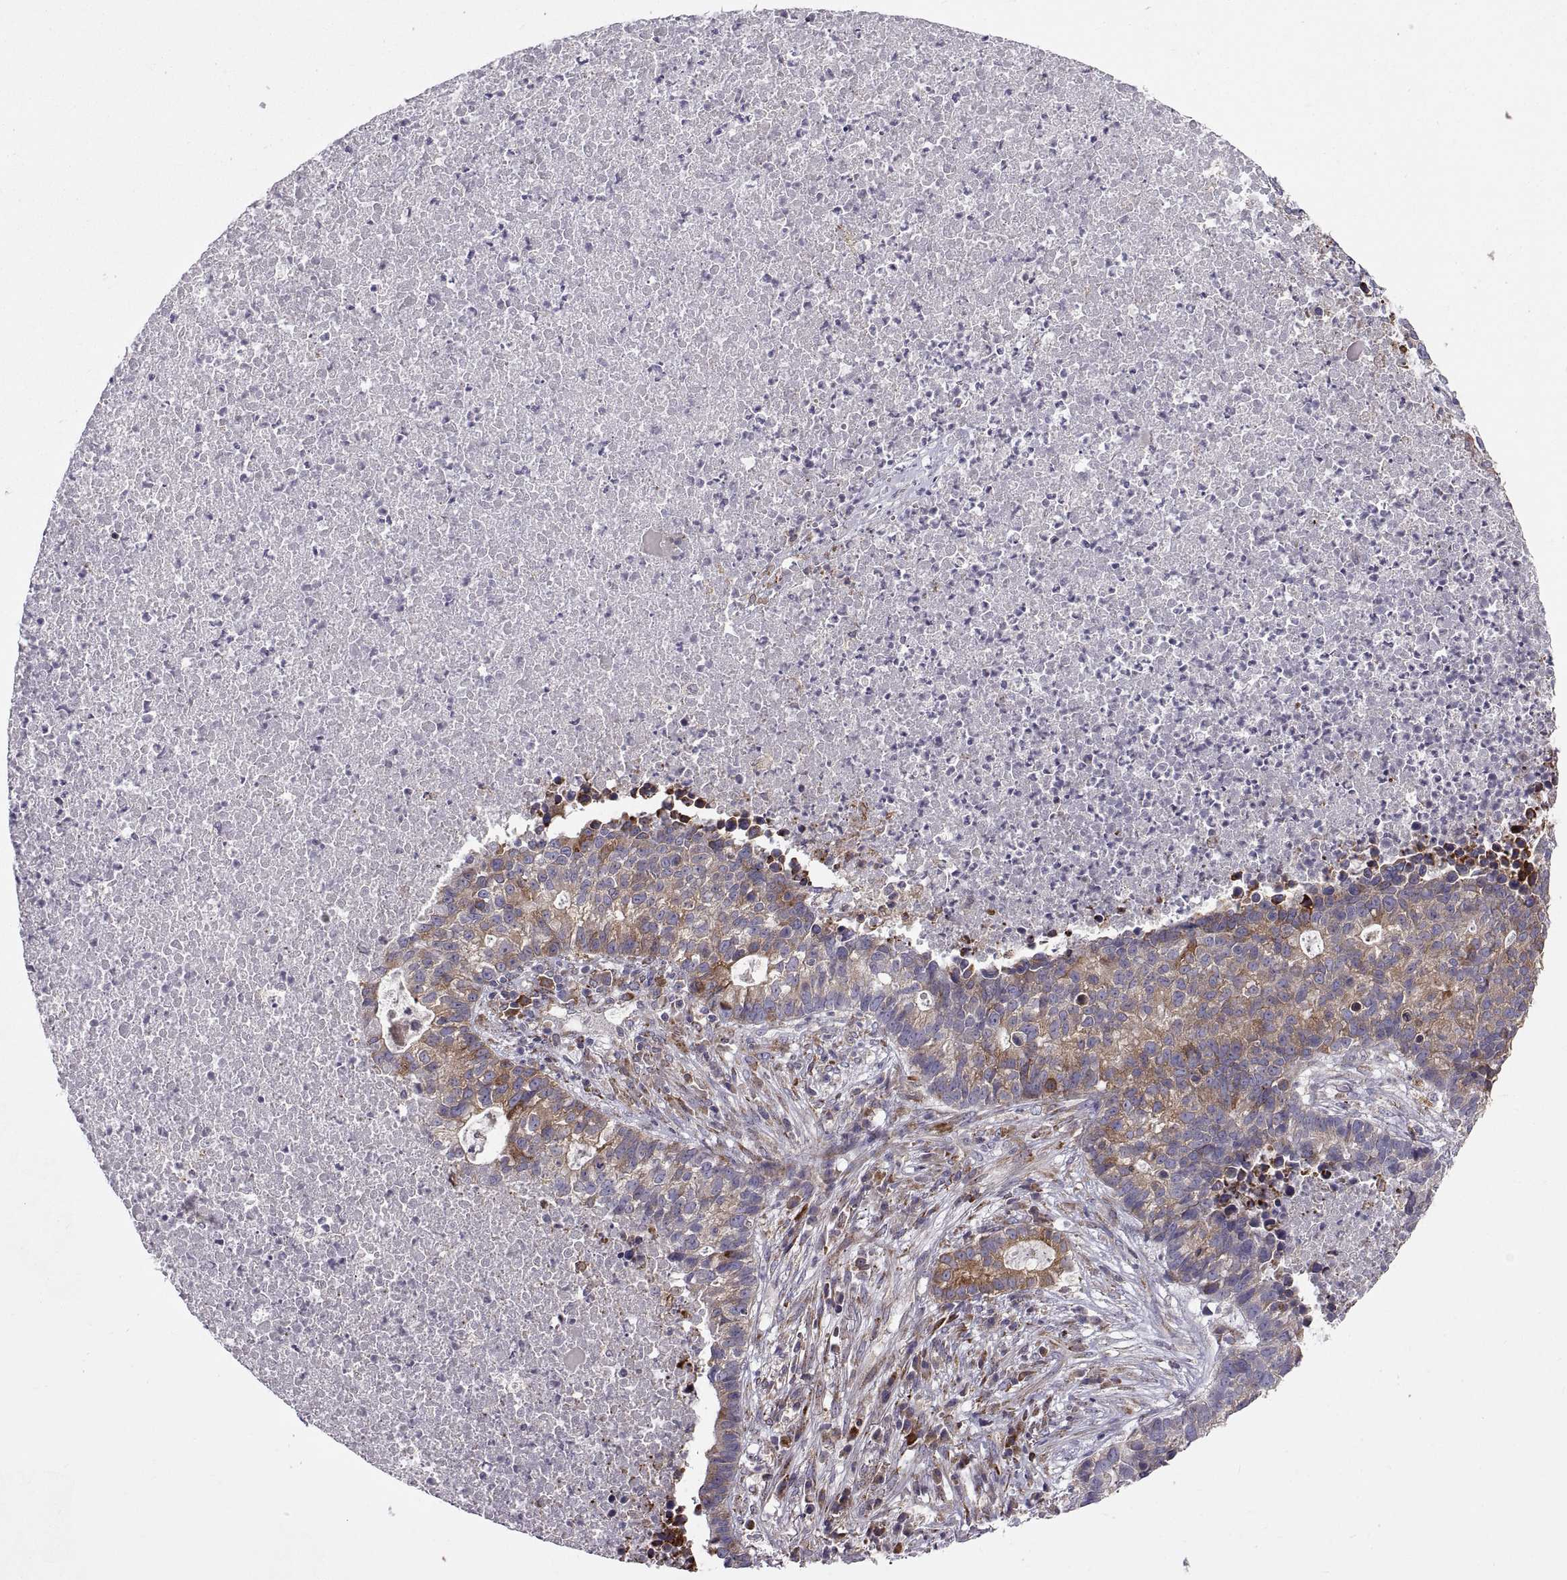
{"staining": {"intensity": "strong", "quantity": "25%-75%", "location": "cytoplasmic/membranous"}, "tissue": "lung cancer", "cell_type": "Tumor cells", "image_type": "cancer", "snomed": [{"axis": "morphology", "description": "Adenocarcinoma, NOS"}, {"axis": "topography", "description": "Lung"}], "caption": "Protein staining of adenocarcinoma (lung) tissue shows strong cytoplasmic/membranous staining in about 25%-75% of tumor cells. The protein is shown in brown color, while the nuclei are stained blue.", "gene": "PLEKHB2", "patient": {"sex": "male", "age": 57}}